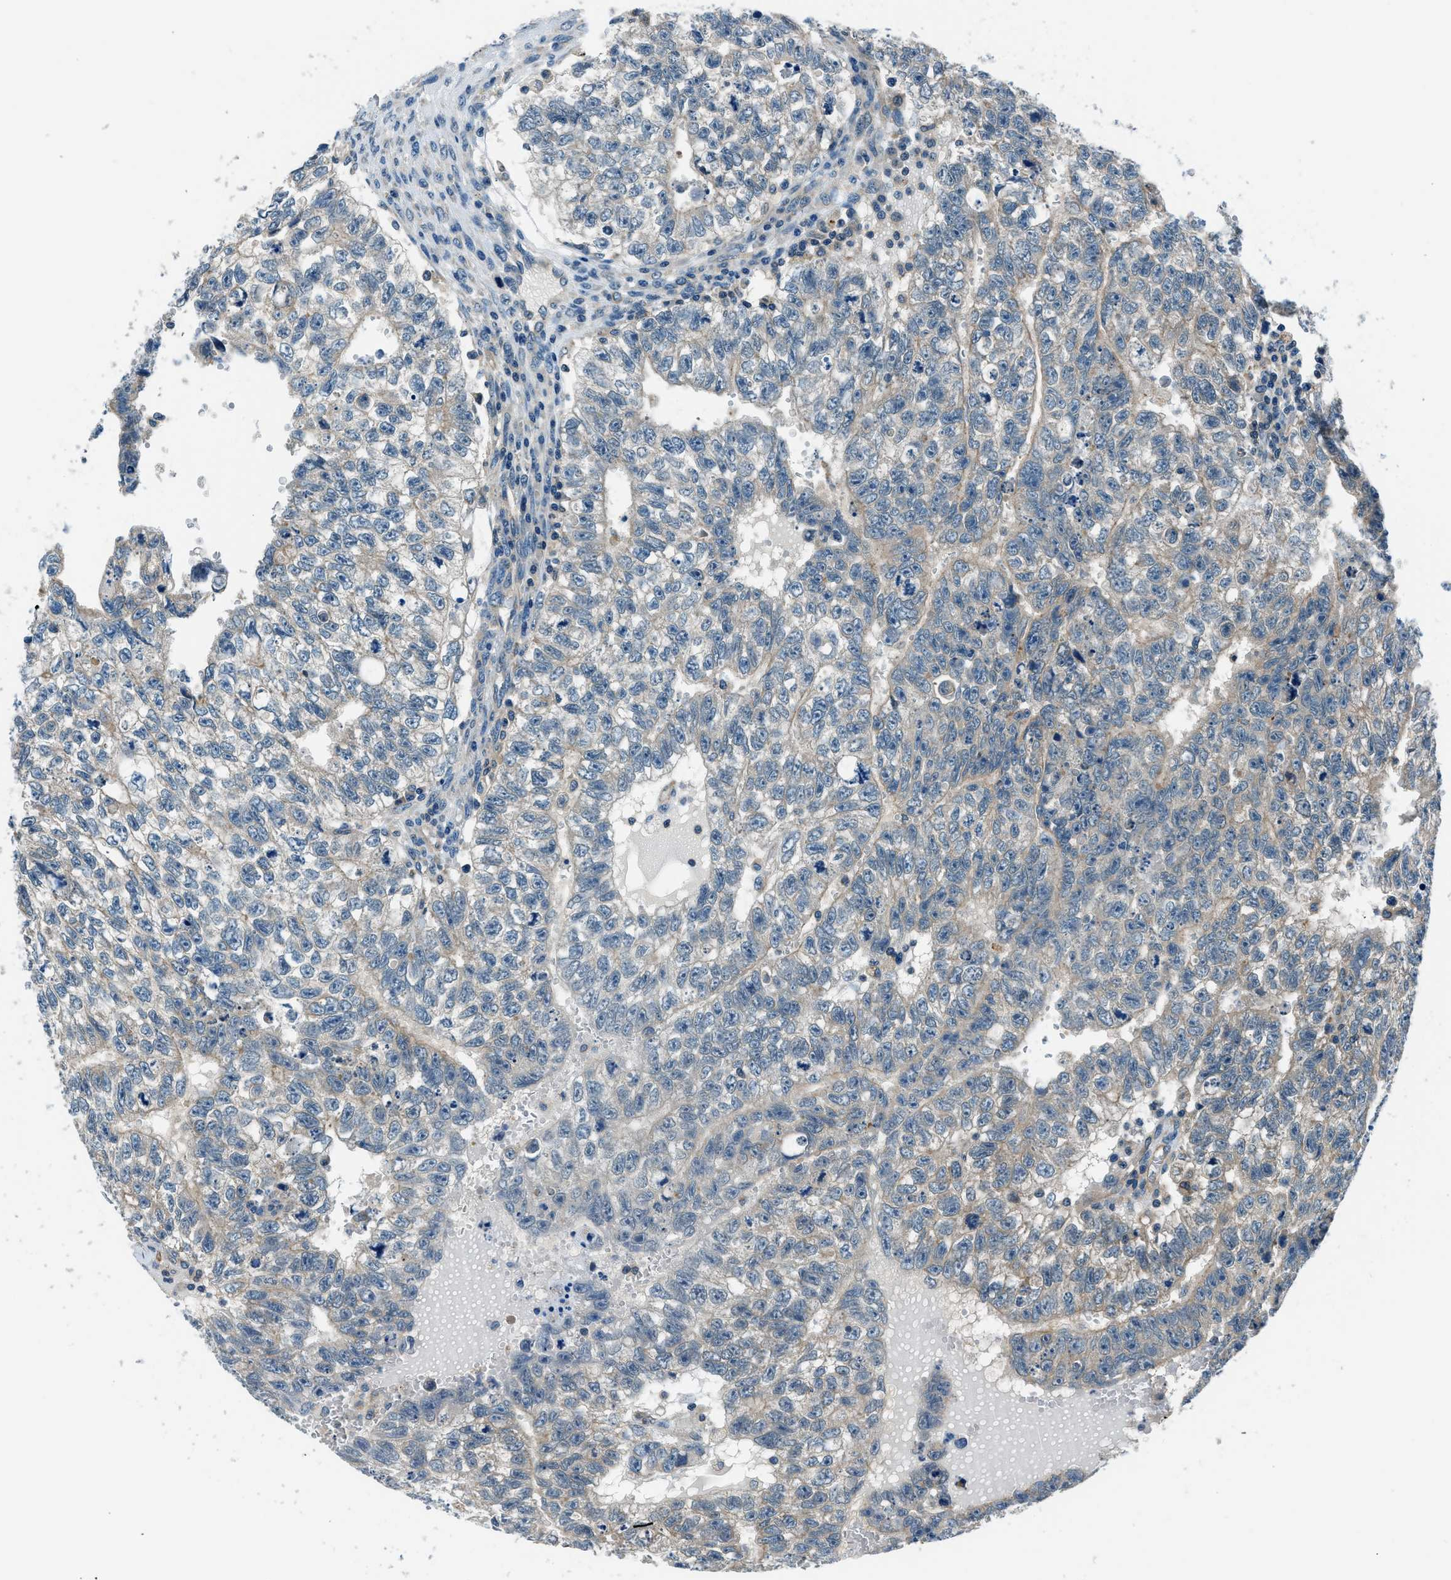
{"staining": {"intensity": "weak", "quantity": "25%-75%", "location": "cytoplasmic/membranous"}, "tissue": "testis cancer", "cell_type": "Tumor cells", "image_type": "cancer", "snomed": [{"axis": "morphology", "description": "Seminoma, NOS"}, {"axis": "morphology", "description": "Carcinoma, Embryonal, NOS"}, {"axis": "topography", "description": "Testis"}], "caption": "Immunohistochemistry staining of testis cancer (embryonal carcinoma), which shows low levels of weak cytoplasmic/membranous expression in approximately 25%-75% of tumor cells indicating weak cytoplasmic/membranous protein staining. The staining was performed using DAB (brown) for protein detection and nuclei were counterstained in hematoxylin (blue).", "gene": "SLC19A2", "patient": {"sex": "male", "age": 38}}